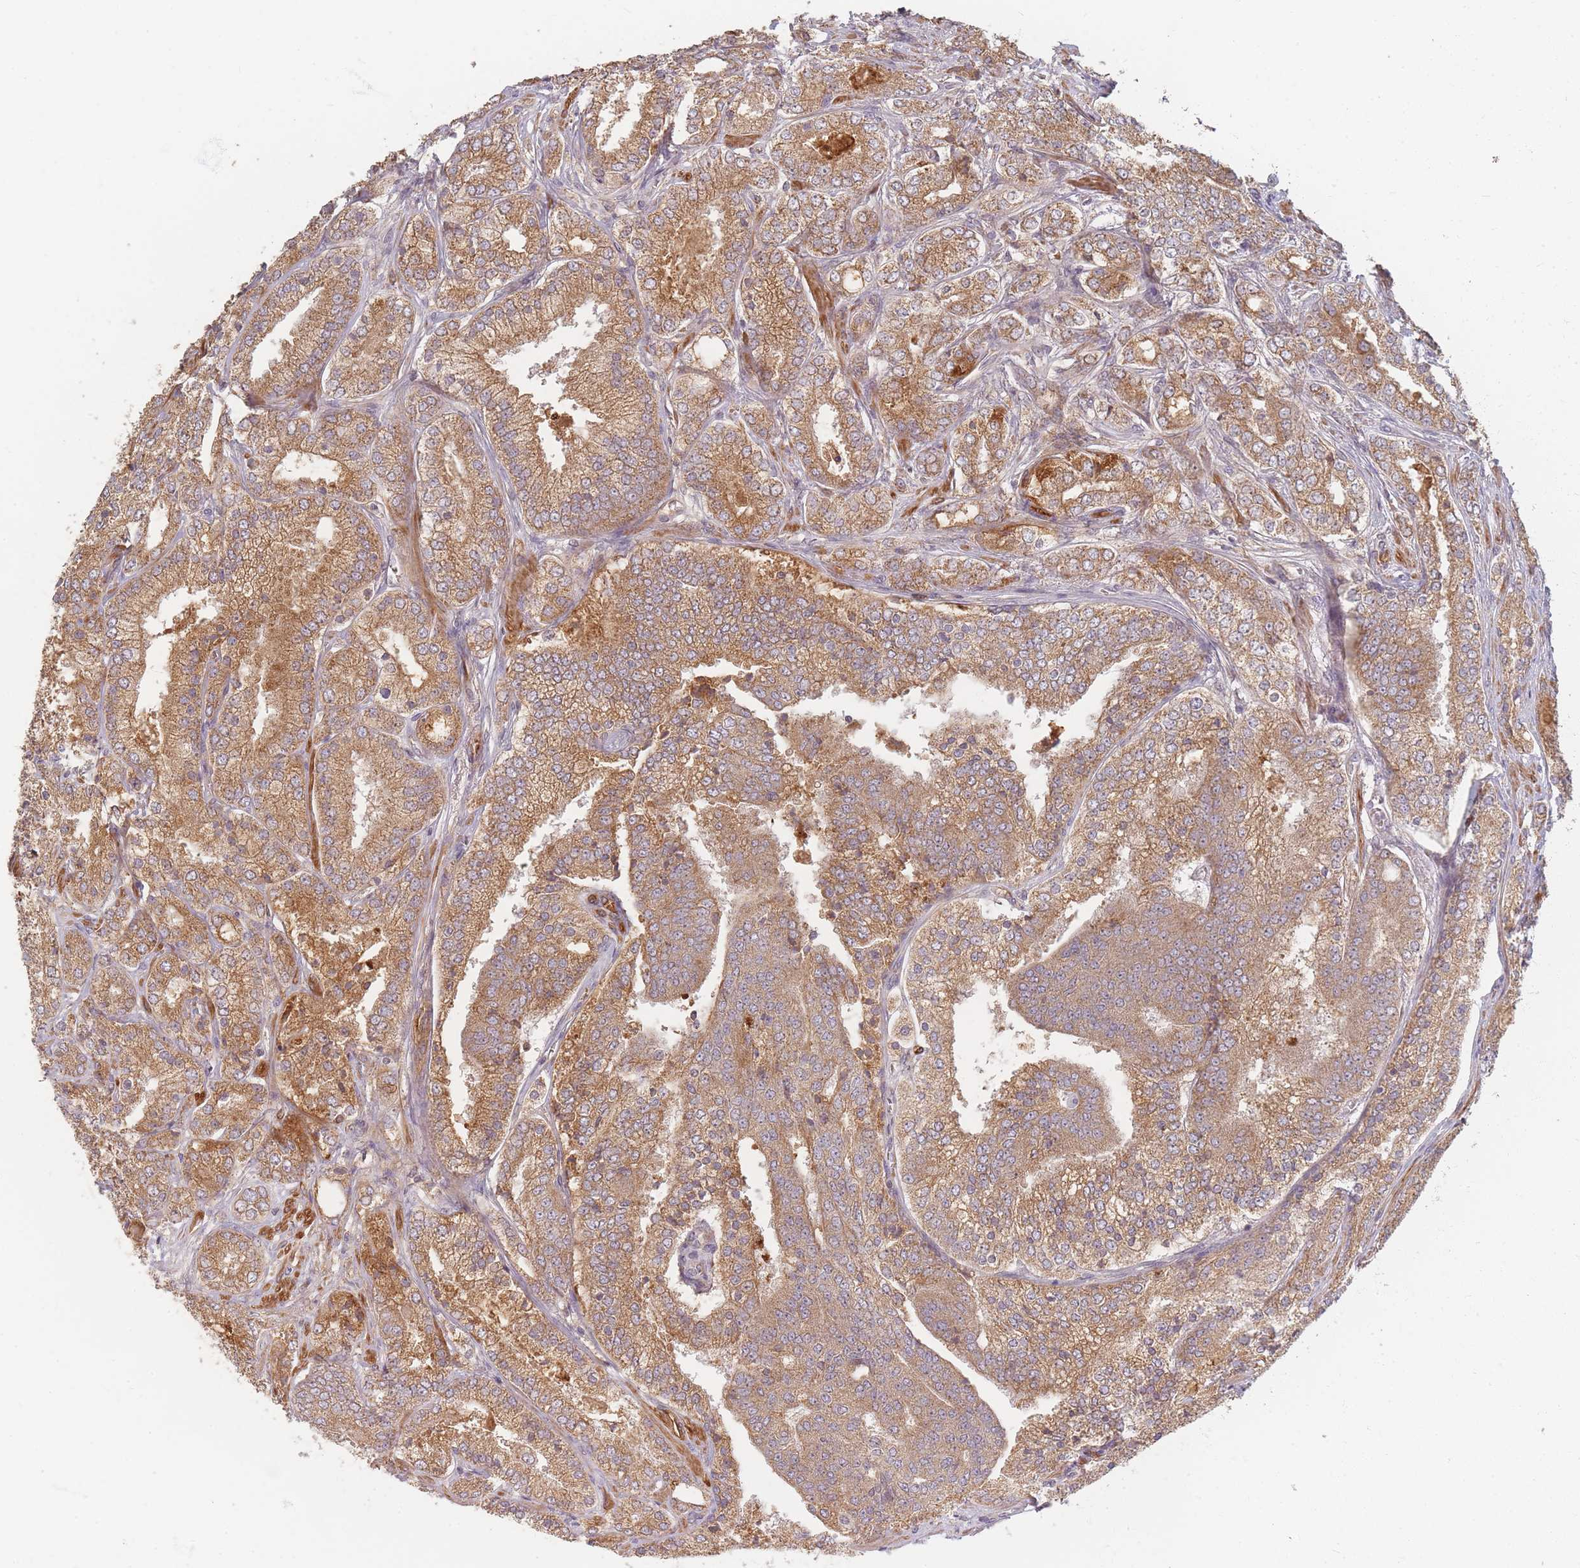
{"staining": {"intensity": "moderate", "quantity": ">75%", "location": "cytoplasmic/membranous"}, "tissue": "prostate cancer", "cell_type": "Tumor cells", "image_type": "cancer", "snomed": [{"axis": "morphology", "description": "Adenocarcinoma, High grade"}, {"axis": "topography", "description": "Prostate"}], "caption": "Prostate cancer (high-grade adenocarcinoma) stained with a brown dye shows moderate cytoplasmic/membranous positive staining in about >75% of tumor cells.", "gene": "MRPS6", "patient": {"sex": "male", "age": 63}}